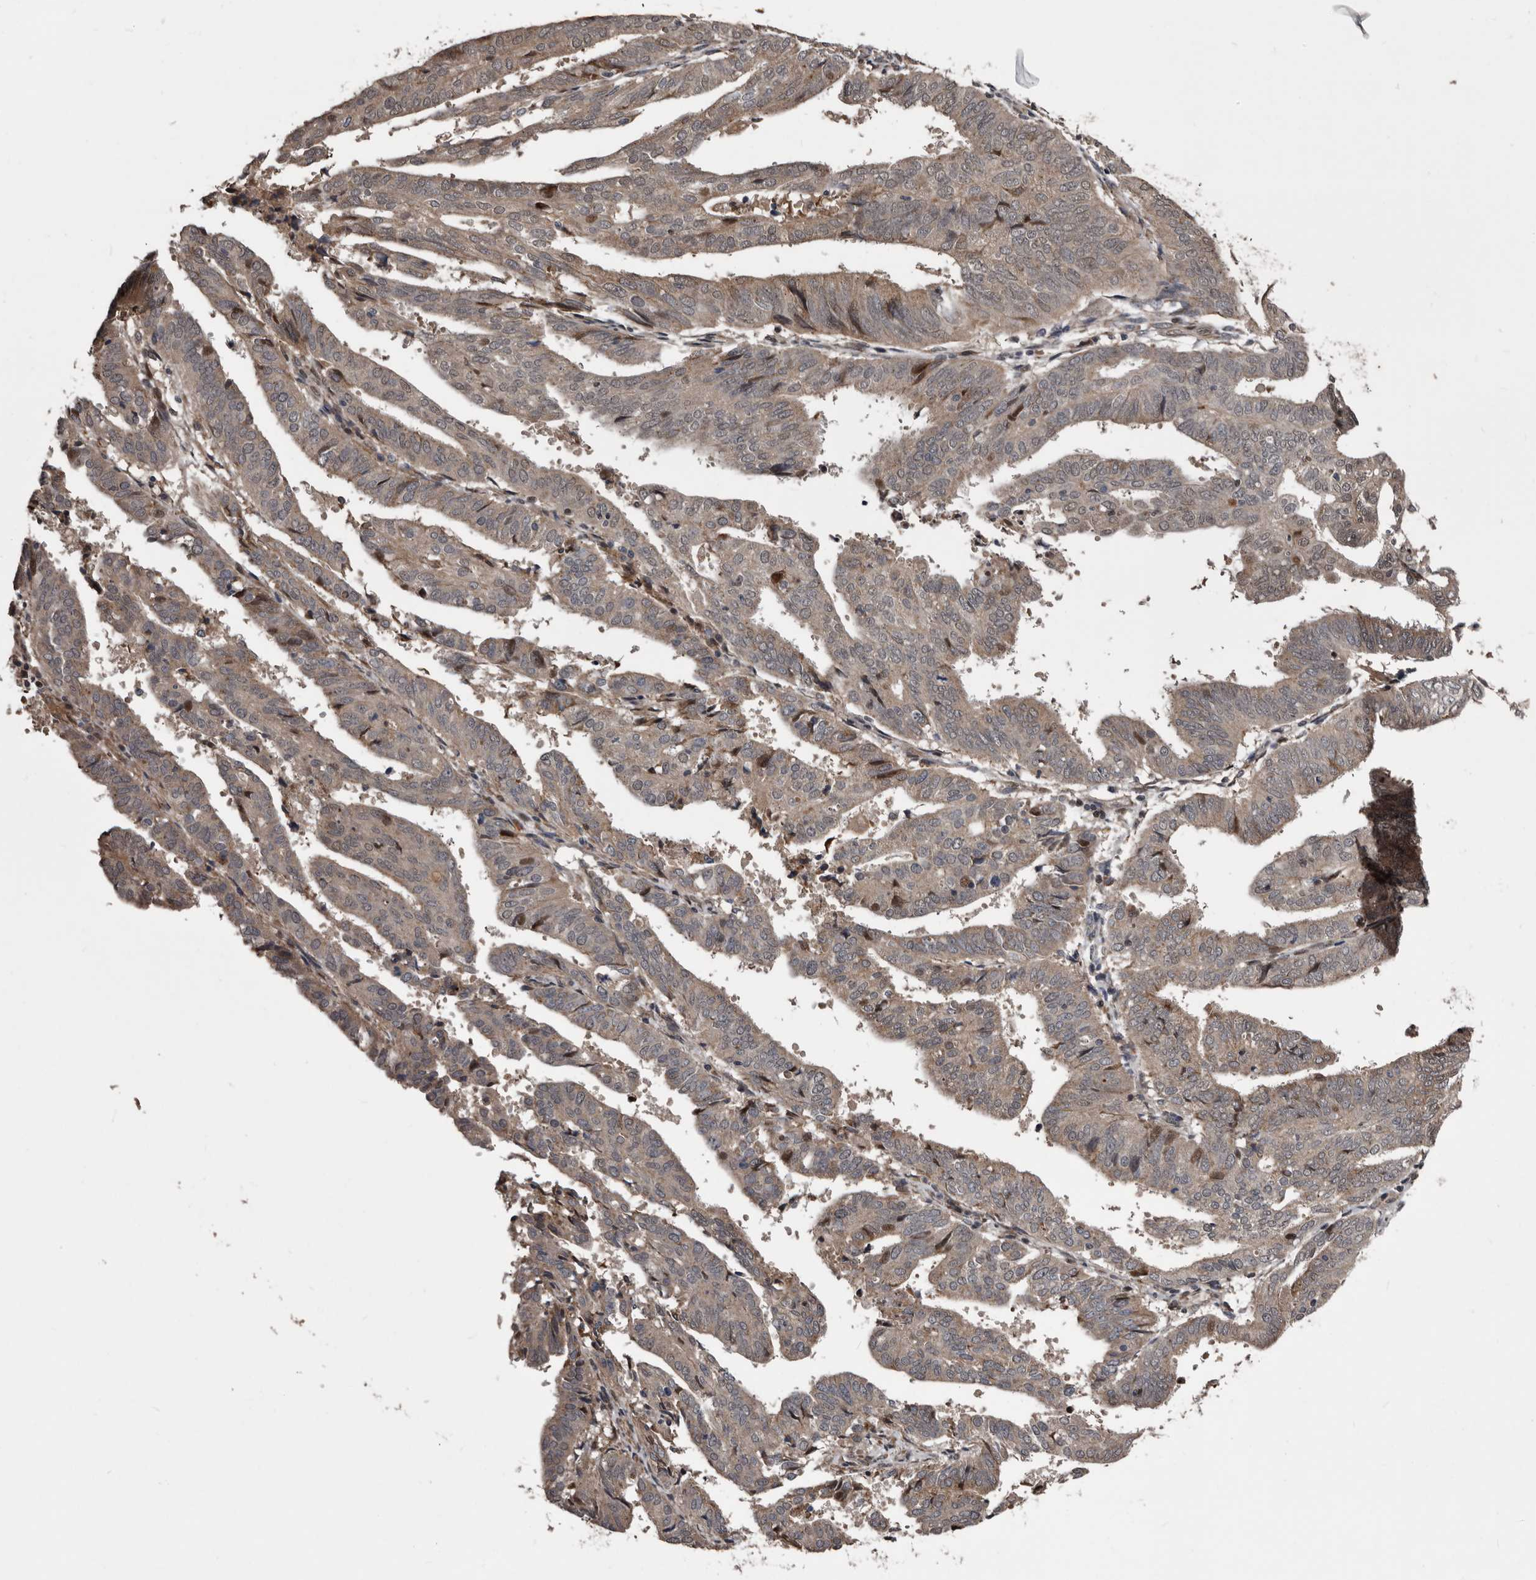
{"staining": {"intensity": "negative", "quantity": "none", "location": "none"}, "tissue": "endometrial cancer", "cell_type": "Tumor cells", "image_type": "cancer", "snomed": [{"axis": "morphology", "description": "Adenocarcinoma, NOS"}, {"axis": "topography", "description": "Uterus"}], "caption": "Endometrial cancer (adenocarcinoma) was stained to show a protein in brown. There is no significant expression in tumor cells. (DAB (3,3'-diaminobenzidine) immunohistochemistry (IHC) visualized using brightfield microscopy, high magnification).", "gene": "SERTAD4", "patient": {"sex": "female", "age": 77}}